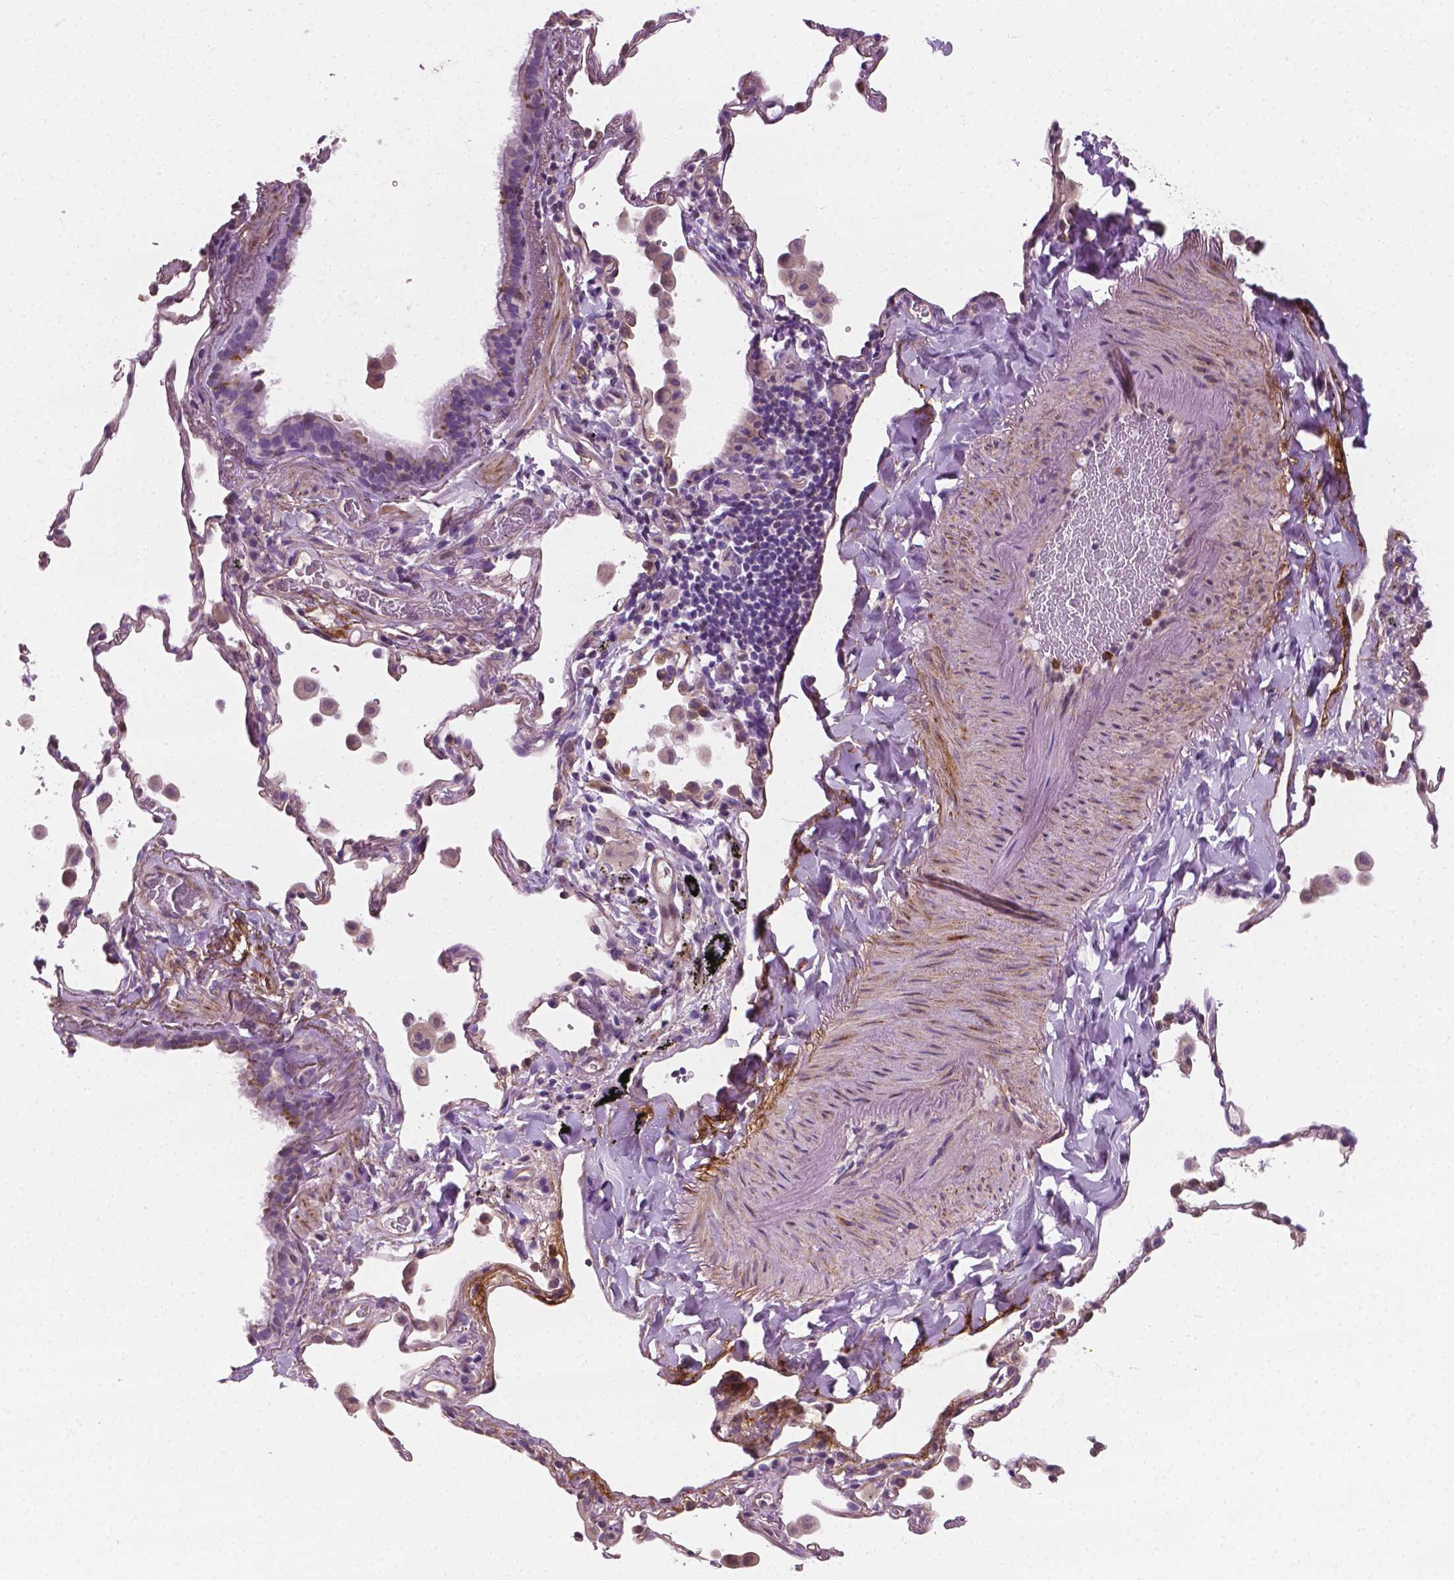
{"staining": {"intensity": "negative", "quantity": "none", "location": "none"}, "tissue": "bronchus", "cell_type": "Respiratory epithelial cells", "image_type": "normal", "snomed": [{"axis": "morphology", "description": "Normal tissue, NOS"}, {"axis": "topography", "description": "Bronchus"}, {"axis": "topography", "description": "Lung"}], "caption": "Immunohistochemistry (IHC) micrograph of normal bronchus: bronchus stained with DAB (3,3'-diaminobenzidine) demonstrates no significant protein staining in respiratory epithelial cells. Brightfield microscopy of immunohistochemistry (IHC) stained with DAB (brown) and hematoxylin (blue), captured at high magnification.", "gene": "PTX3", "patient": {"sex": "male", "age": 54}}